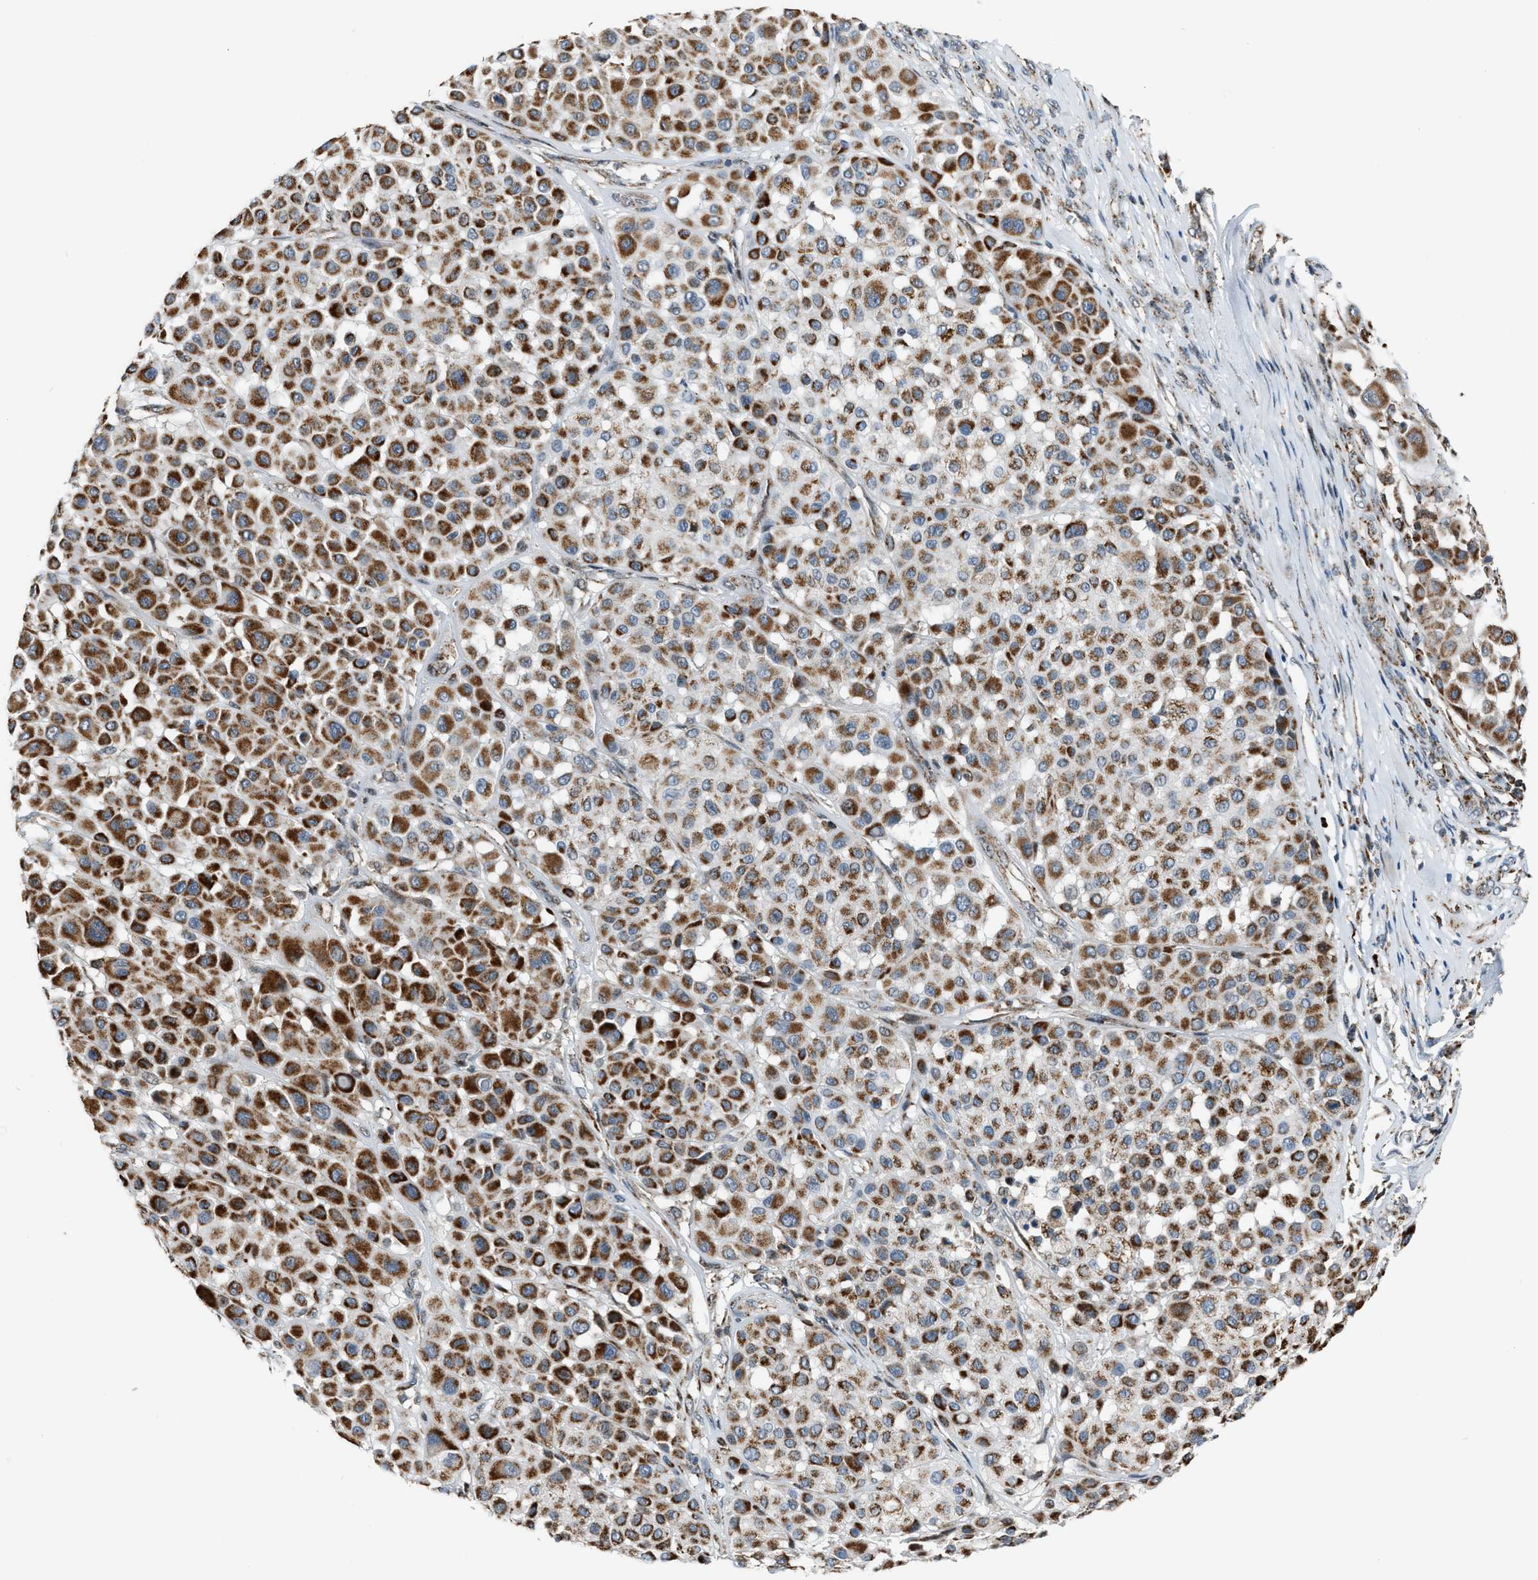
{"staining": {"intensity": "strong", "quantity": ">75%", "location": "cytoplasmic/membranous"}, "tissue": "melanoma", "cell_type": "Tumor cells", "image_type": "cancer", "snomed": [{"axis": "morphology", "description": "Malignant melanoma, Metastatic site"}, {"axis": "topography", "description": "Soft tissue"}], "caption": "Strong cytoplasmic/membranous positivity is identified in approximately >75% of tumor cells in malignant melanoma (metastatic site).", "gene": "CHN2", "patient": {"sex": "male", "age": 41}}